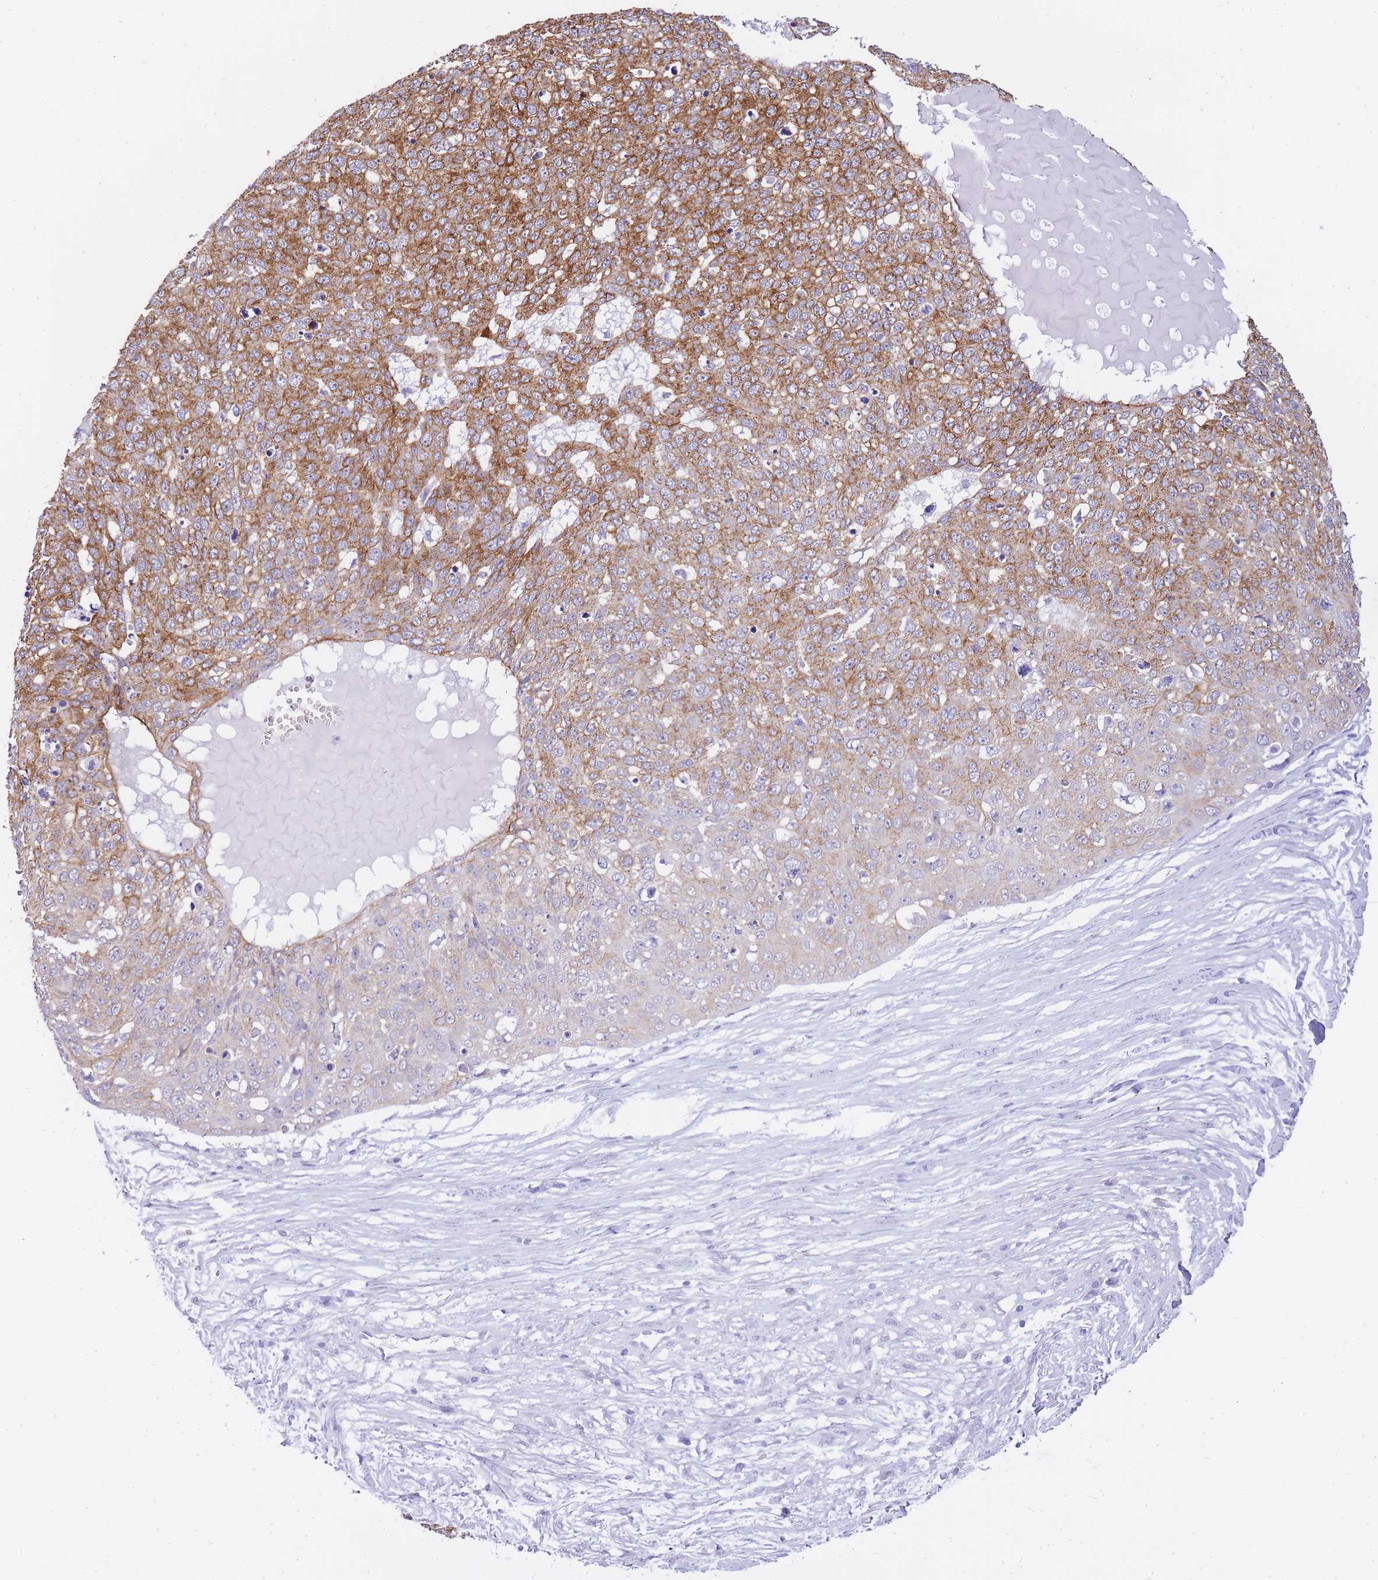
{"staining": {"intensity": "strong", "quantity": ">75%", "location": "cytoplasmic/membranous"}, "tissue": "skin cancer", "cell_type": "Tumor cells", "image_type": "cancer", "snomed": [{"axis": "morphology", "description": "Squamous cell carcinoma, NOS"}, {"axis": "topography", "description": "Skin"}], "caption": "IHC of squamous cell carcinoma (skin) exhibits high levels of strong cytoplasmic/membranous staining in approximately >75% of tumor cells.", "gene": "FRAT2", "patient": {"sex": "male", "age": 71}}